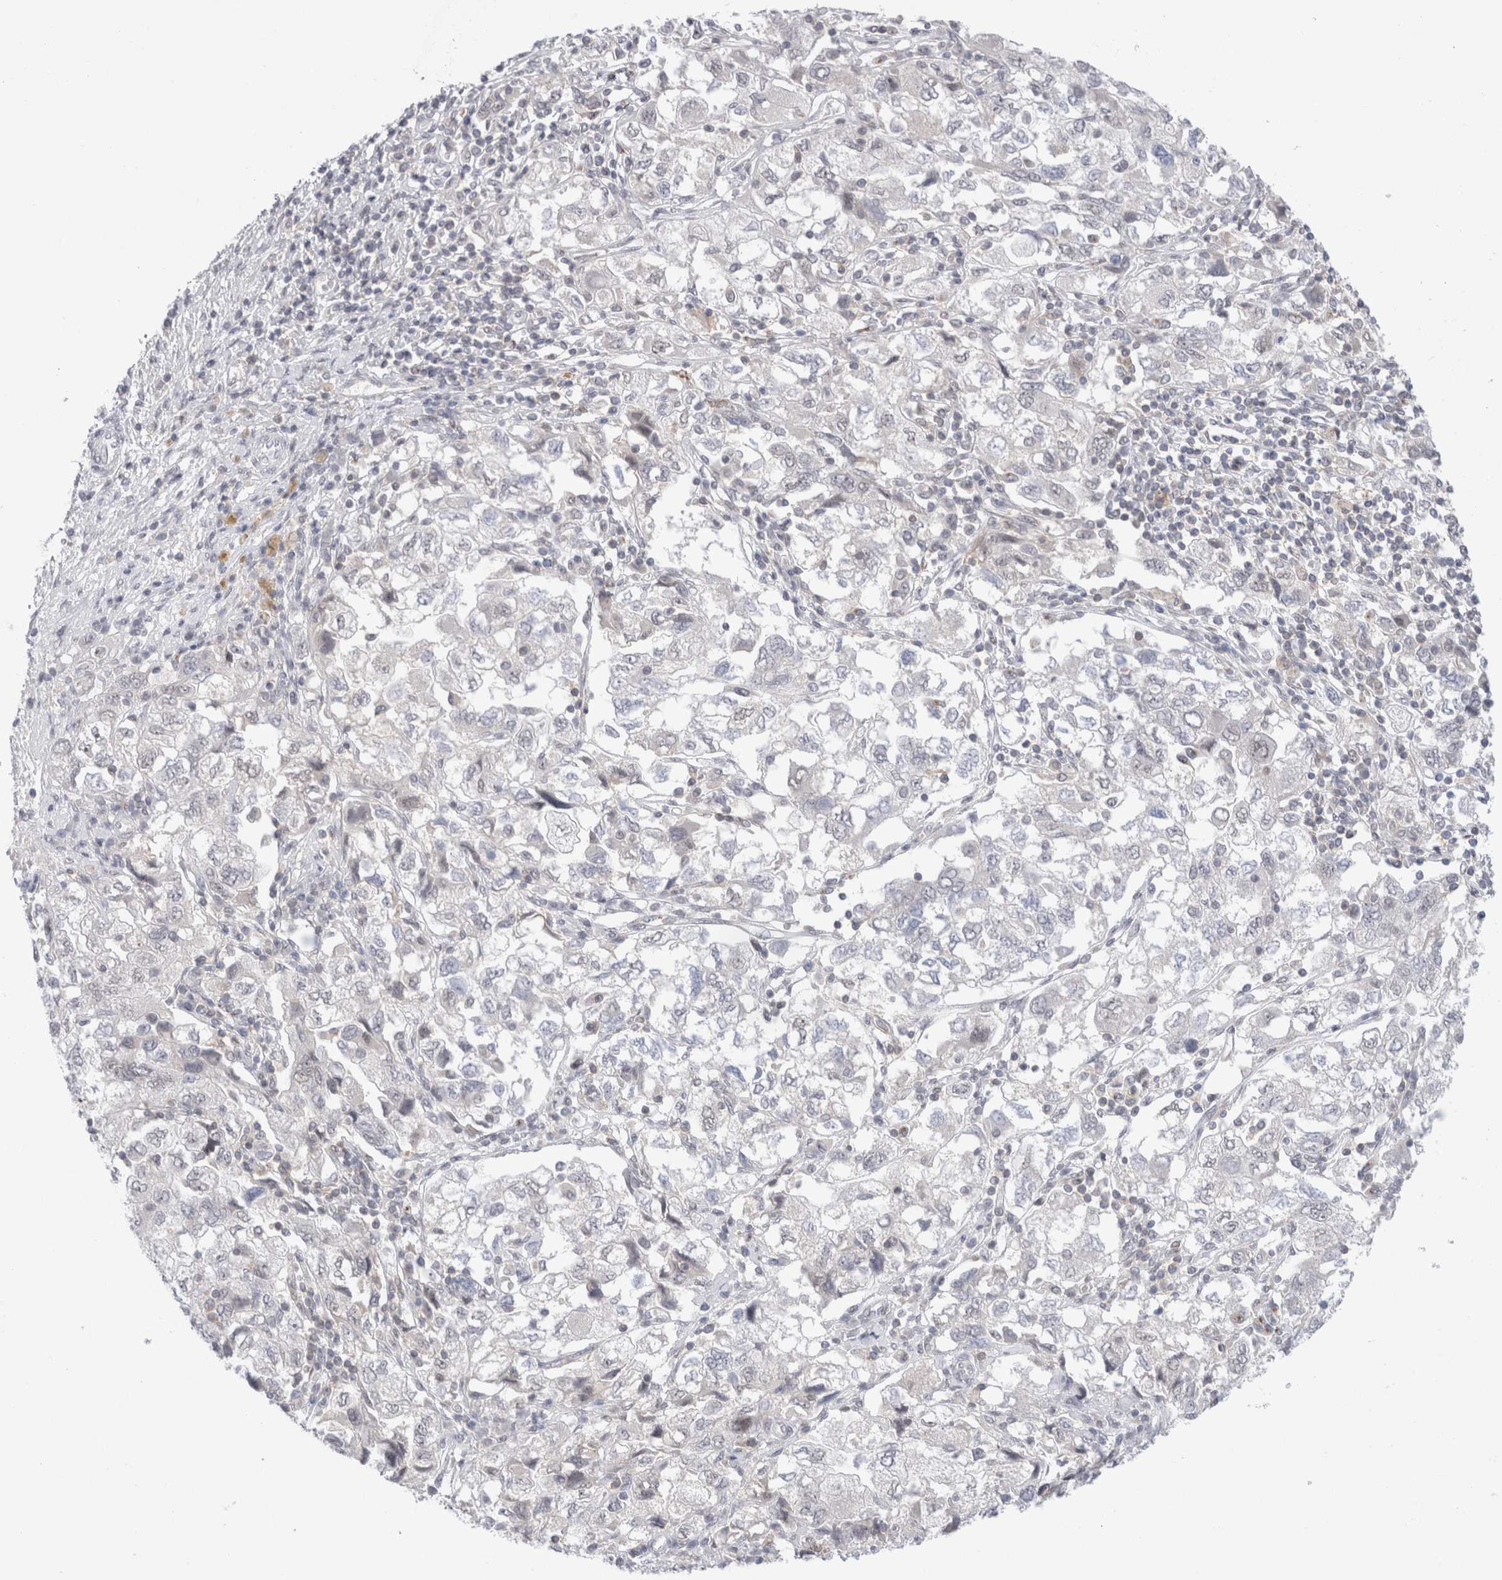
{"staining": {"intensity": "negative", "quantity": "none", "location": "none"}, "tissue": "ovarian cancer", "cell_type": "Tumor cells", "image_type": "cancer", "snomed": [{"axis": "morphology", "description": "Carcinoma, NOS"}, {"axis": "morphology", "description": "Cystadenocarcinoma, serous, NOS"}, {"axis": "topography", "description": "Ovary"}], "caption": "This is an immunohistochemistry (IHC) photomicrograph of human carcinoma (ovarian). There is no positivity in tumor cells.", "gene": "CERS5", "patient": {"sex": "female", "age": 69}}